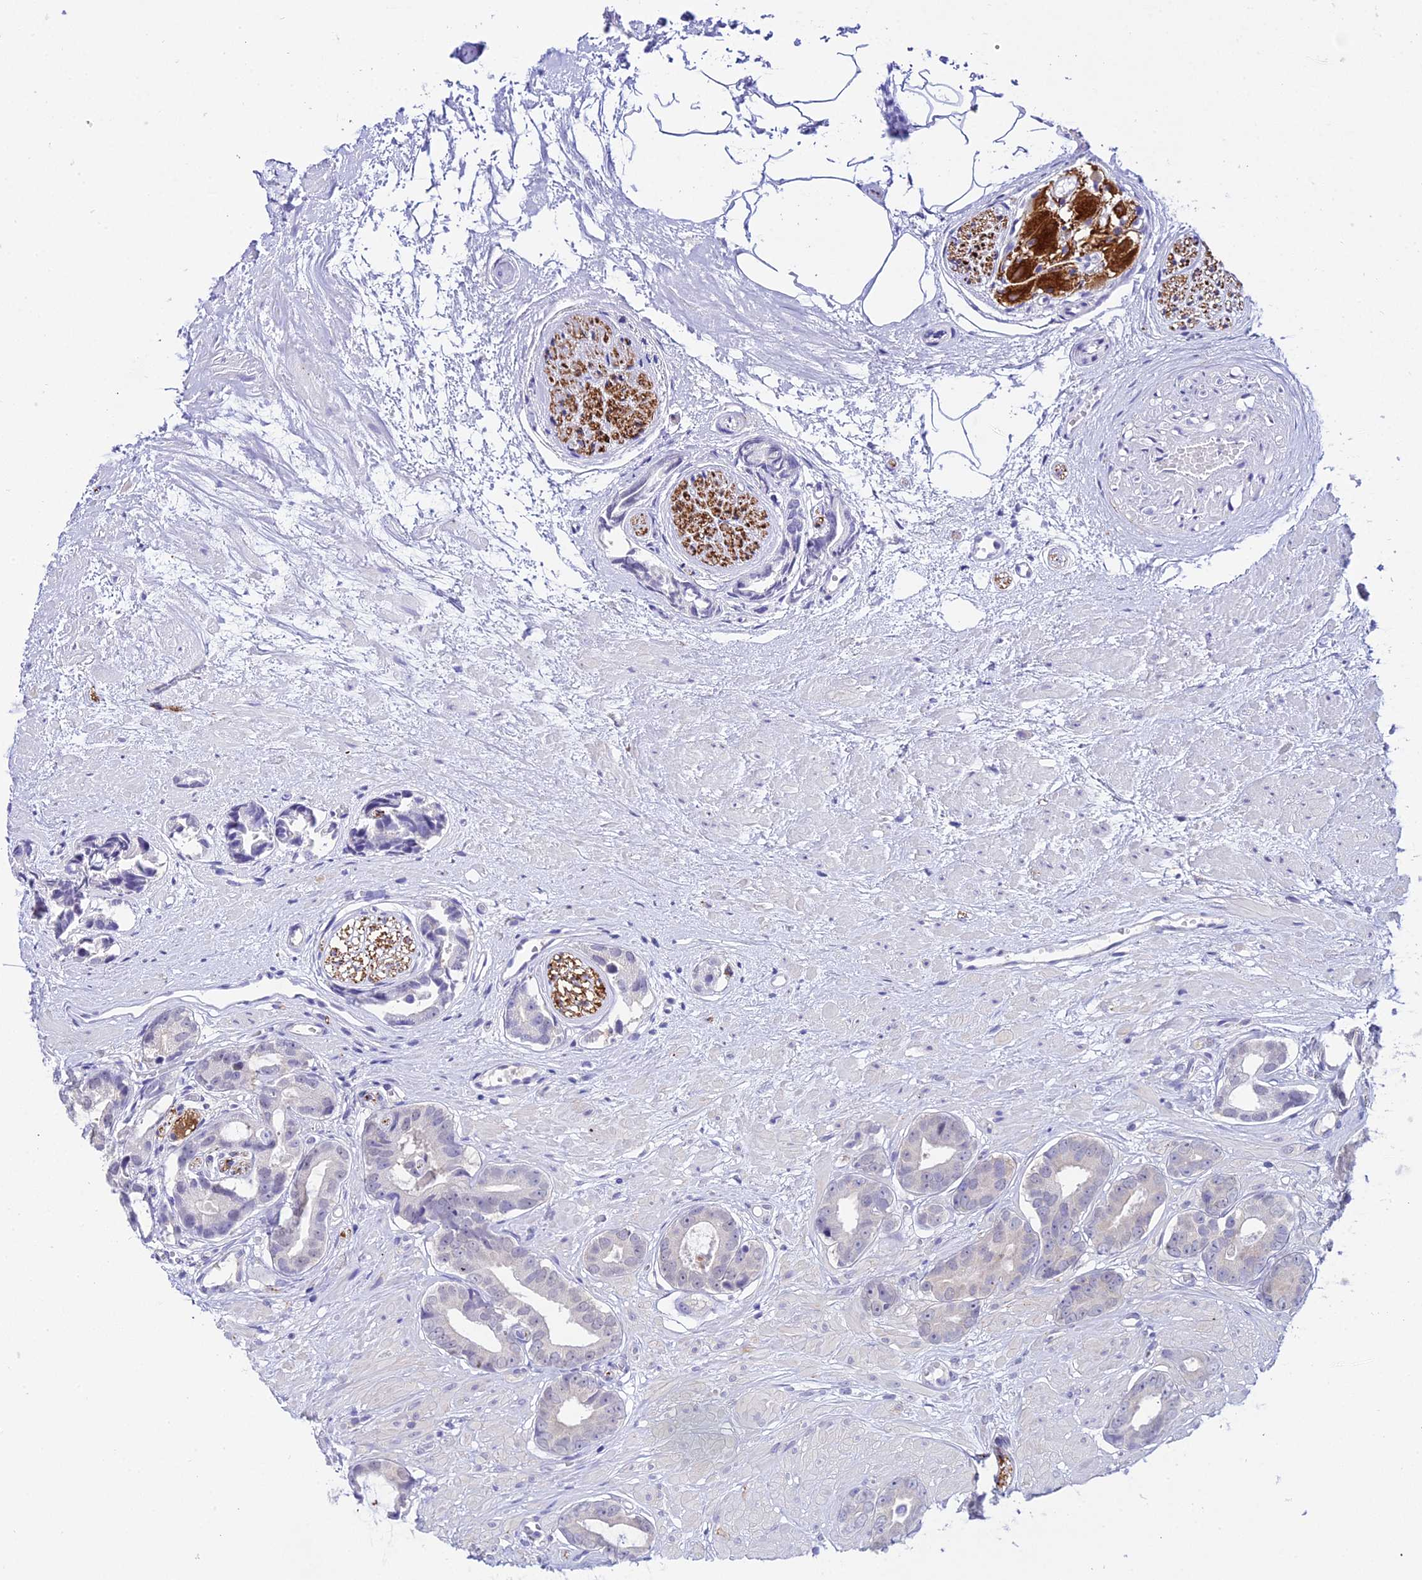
{"staining": {"intensity": "negative", "quantity": "none", "location": "none"}, "tissue": "prostate cancer", "cell_type": "Tumor cells", "image_type": "cancer", "snomed": [{"axis": "morphology", "description": "Adenocarcinoma, Low grade"}, {"axis": "topography", "description": "Prostate"}], "caption": "This is an immunohistochemistry histopathology image of human low-grade adenocarcinoma (prostate). There is no staining in tumor cells.", "gene": "ATG16L2", "patient": {"sex": "male", "age": 64}}